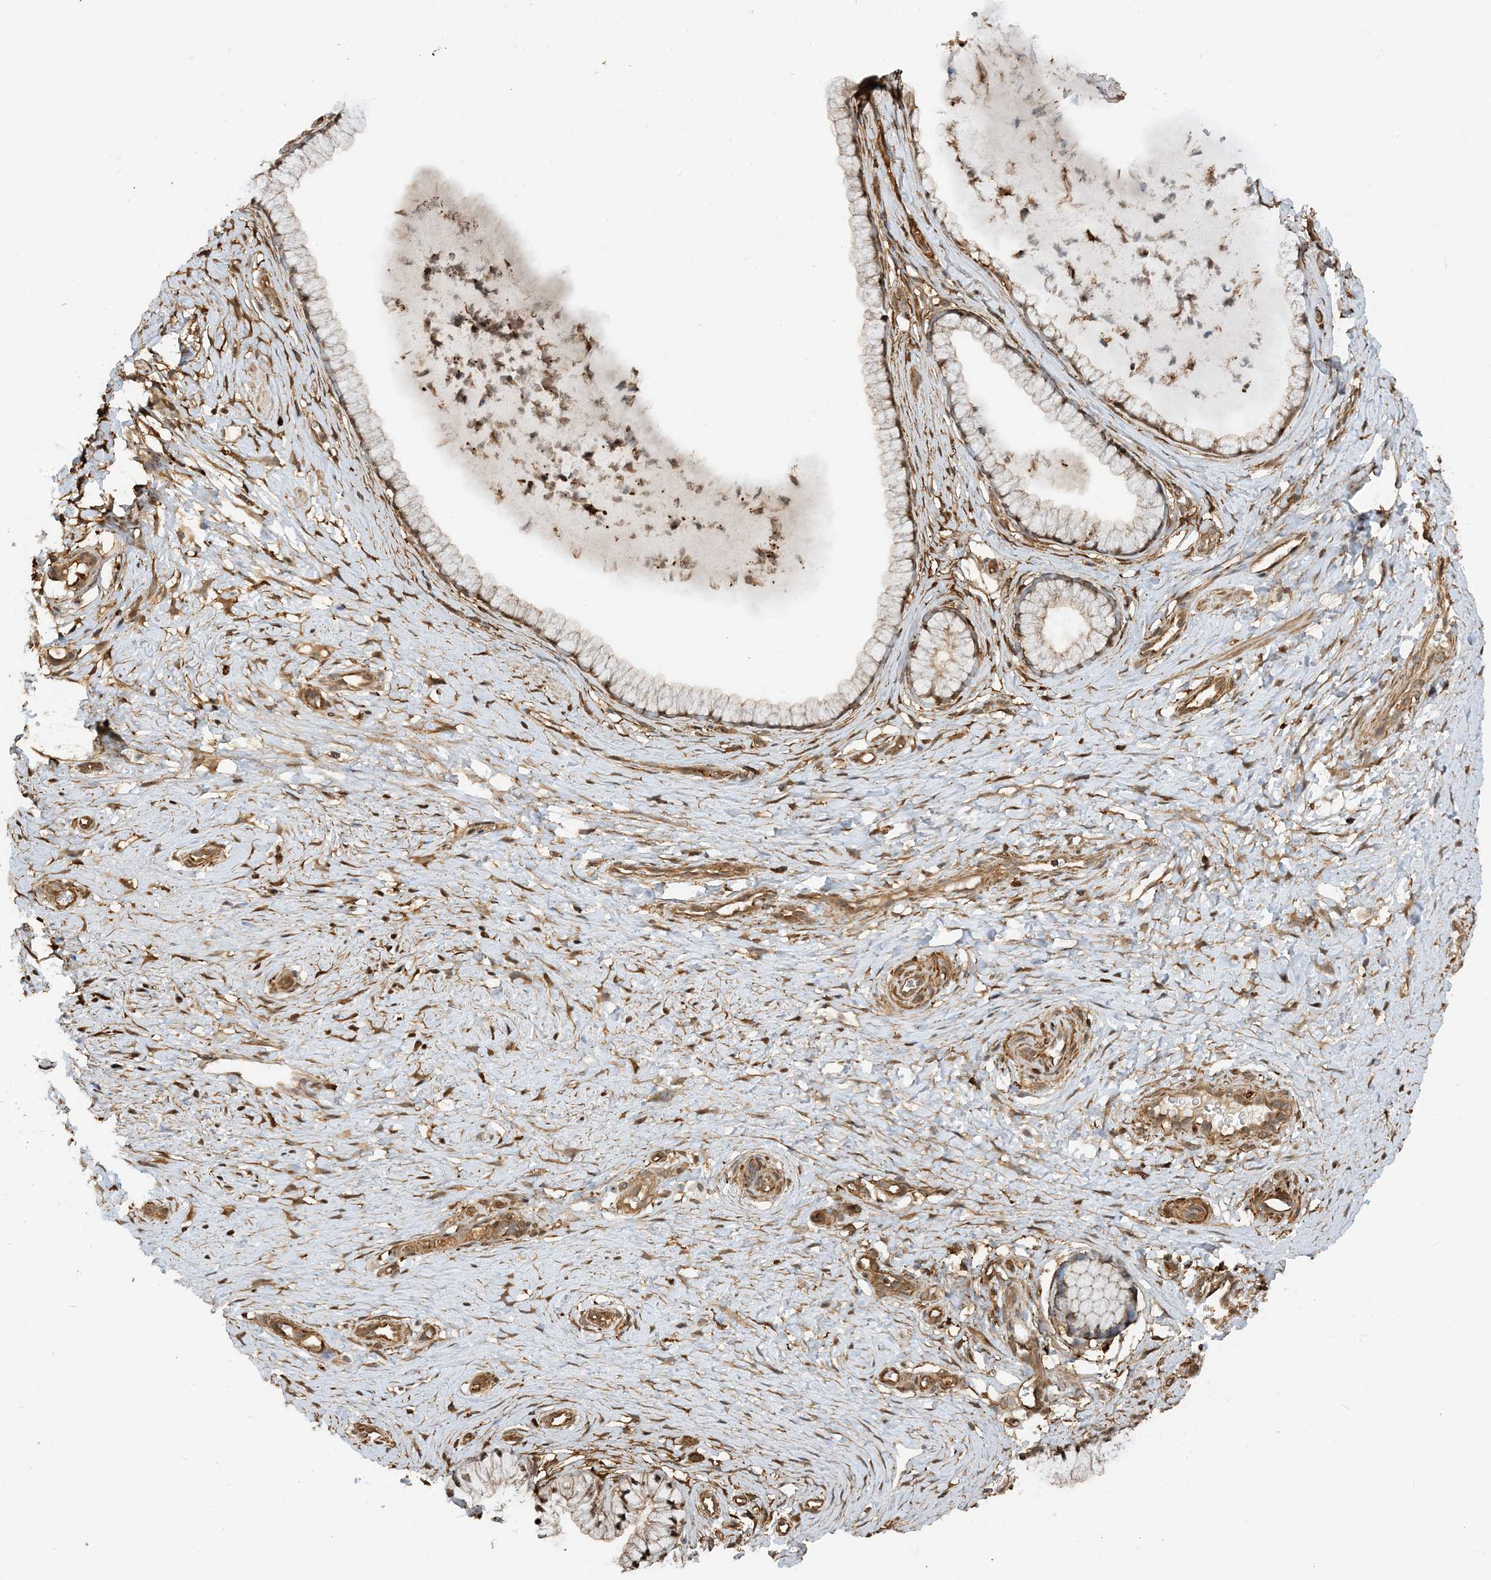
{"staining": {"intensity": "moderate", "quantity": "25%-75%", "location": "cytoplasmic/membranous,nuclear"}, "tissue": "cervix", "cell_type": "Glandular cells", "image_type": "normal", "snomed": [{"axis": "morphology", "description": "Normal tissue, NOS"}, {"axis": "topography", "description": "Cervix"}], "caption": "High-magnification brightfield microscopy of unremarkable cervix stained with DAB (3,3'-diaminobenzidine) (brown) and counterstained with hematoxylin (blue). glandular cells exhibit moderate cytoplasmic/membranous,nuclear staining is seen in about25%-75% of cells.", "gene": "PHACTR2", "patient": {"sex": "female", "age": 36}}